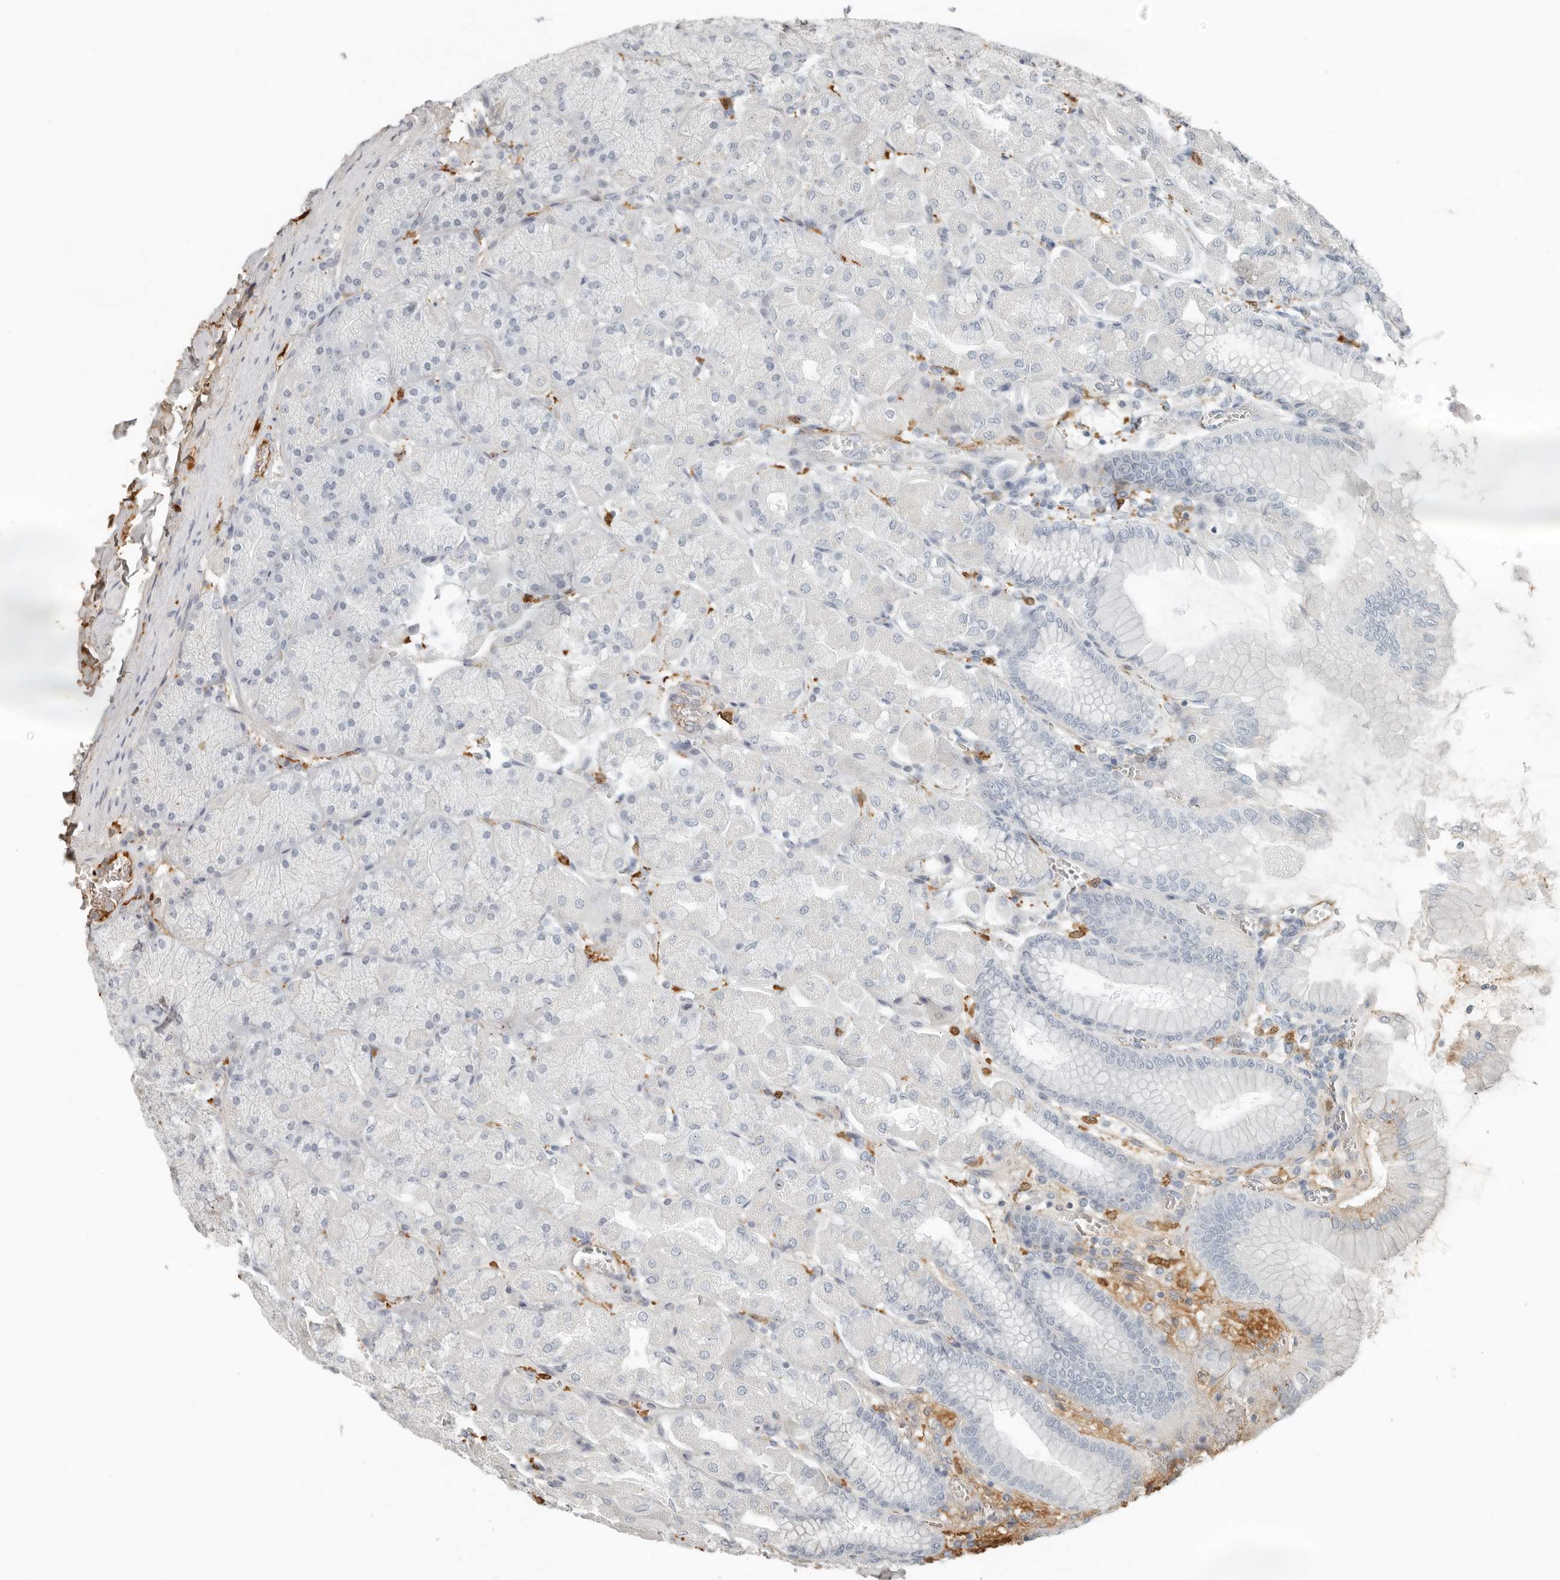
{"staining": {"intensity": "negative", "quantity": "none", "location": "none"}, "tissue": "stomach", "cell_type": "Glandular cells", "image_type": "normal", "snomed": [{"axis": "morphology", "description": "Normal tissue, NOS"}, {"axis": "topography", "description": "Stomach, upper"}], "caption": "Glandular cells are negative for brown protein staining in unremarkable stomach. Brightfield microscopy of immunohistochemistry (IHC) stained with DAB (brown) and hematoxylin (blue), captured at high magnification.", "gene": "KLHL38", "patient": {"sex": "female", "age": 56}}